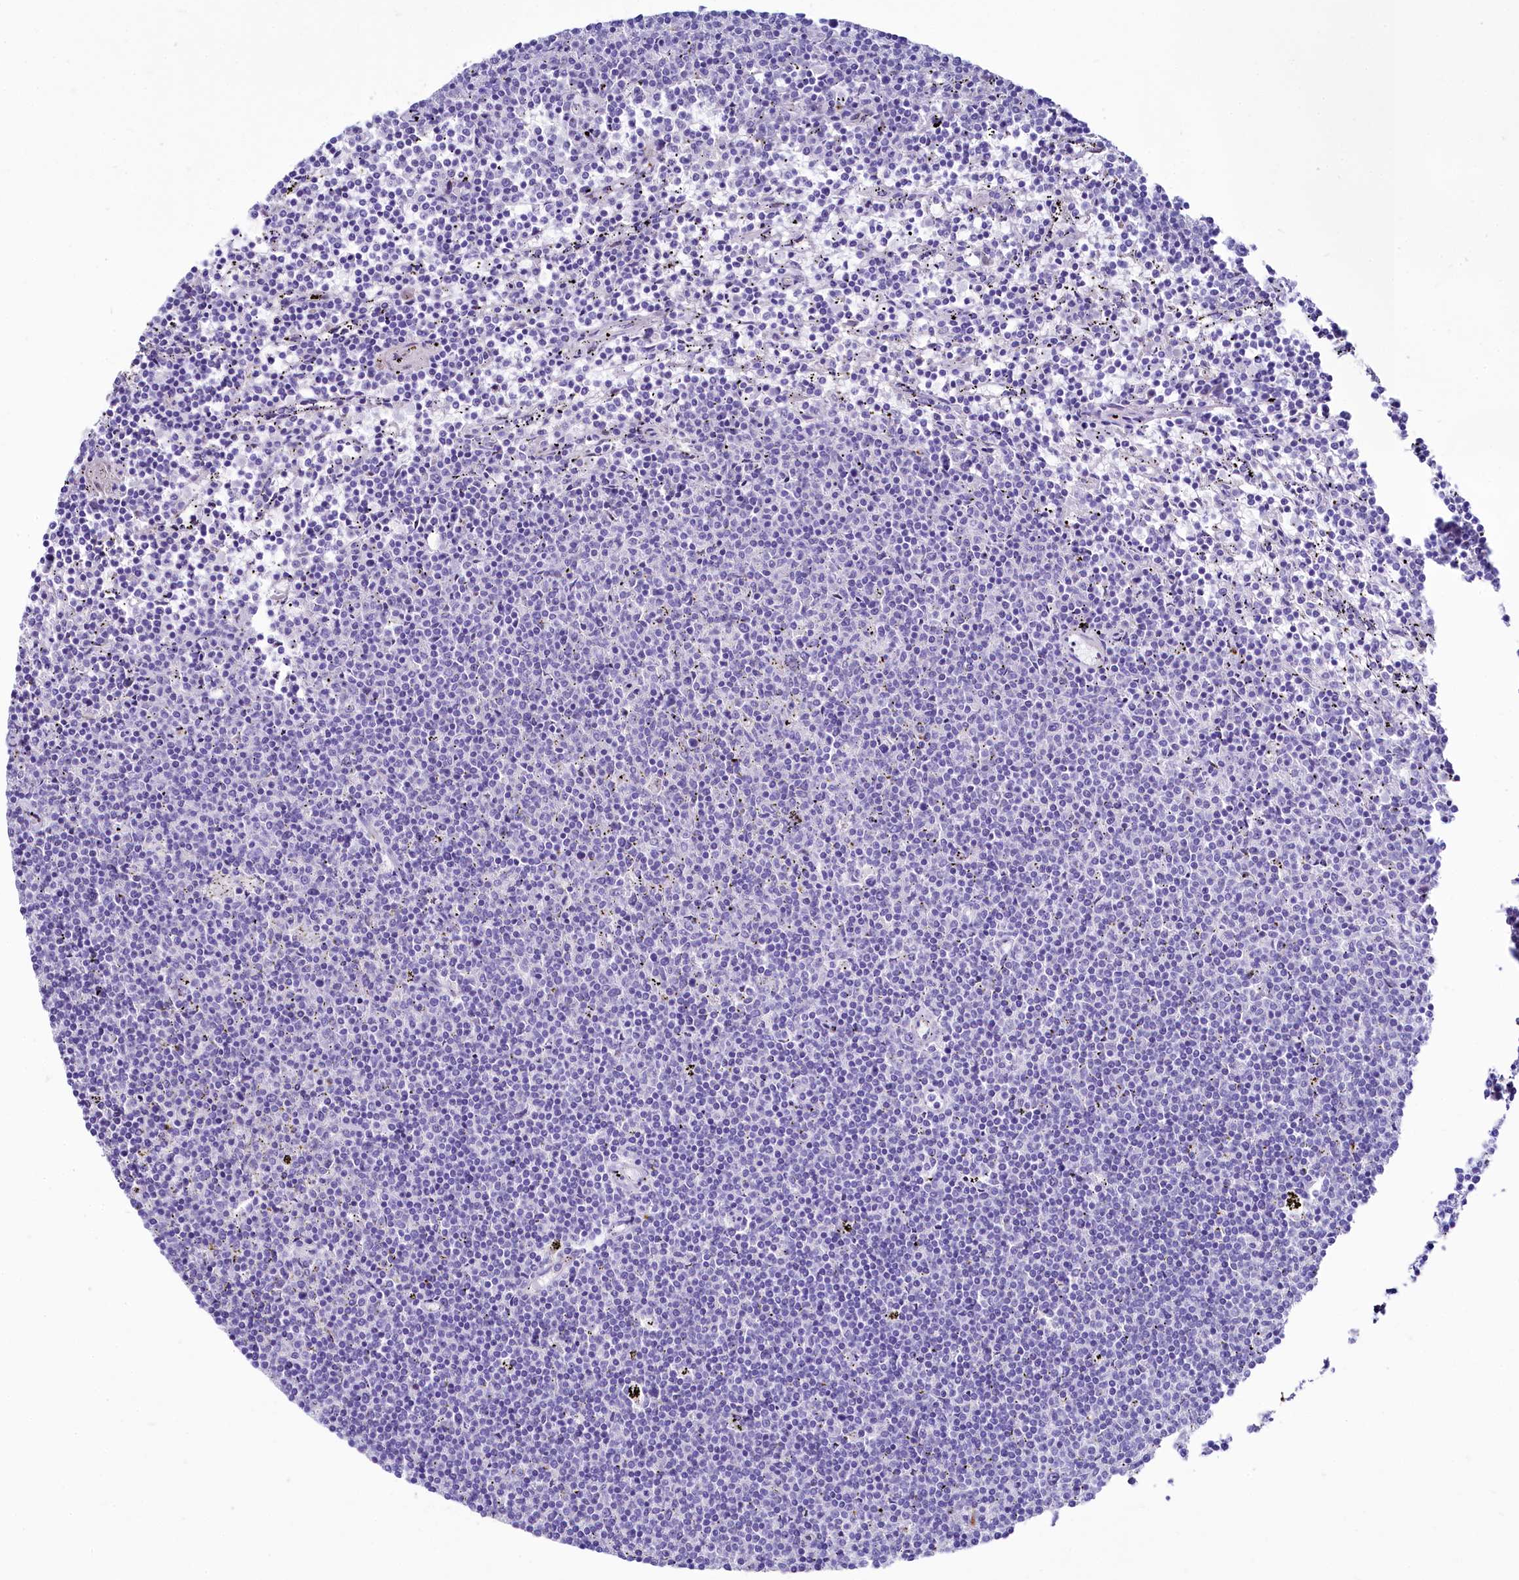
{"staining": {"intensity": "negative", "quantity": "none", "location": "none"}, "tissue": "lymphoma", "cell_type": "Tumor cells", "image_type": "cancer", "snomed": [{"axis": "morphology", "description": "Malignant lymphoma, non-Hodgkin's type, Low grade"}, {"axis": "topography", "description": "Spleen"}], "caption": "Micrograph shows no protein staining in tumor cells of lymphoma tissue.", "gene": "SH3TC2", "patient": {"sex": "female", "age": 50}}